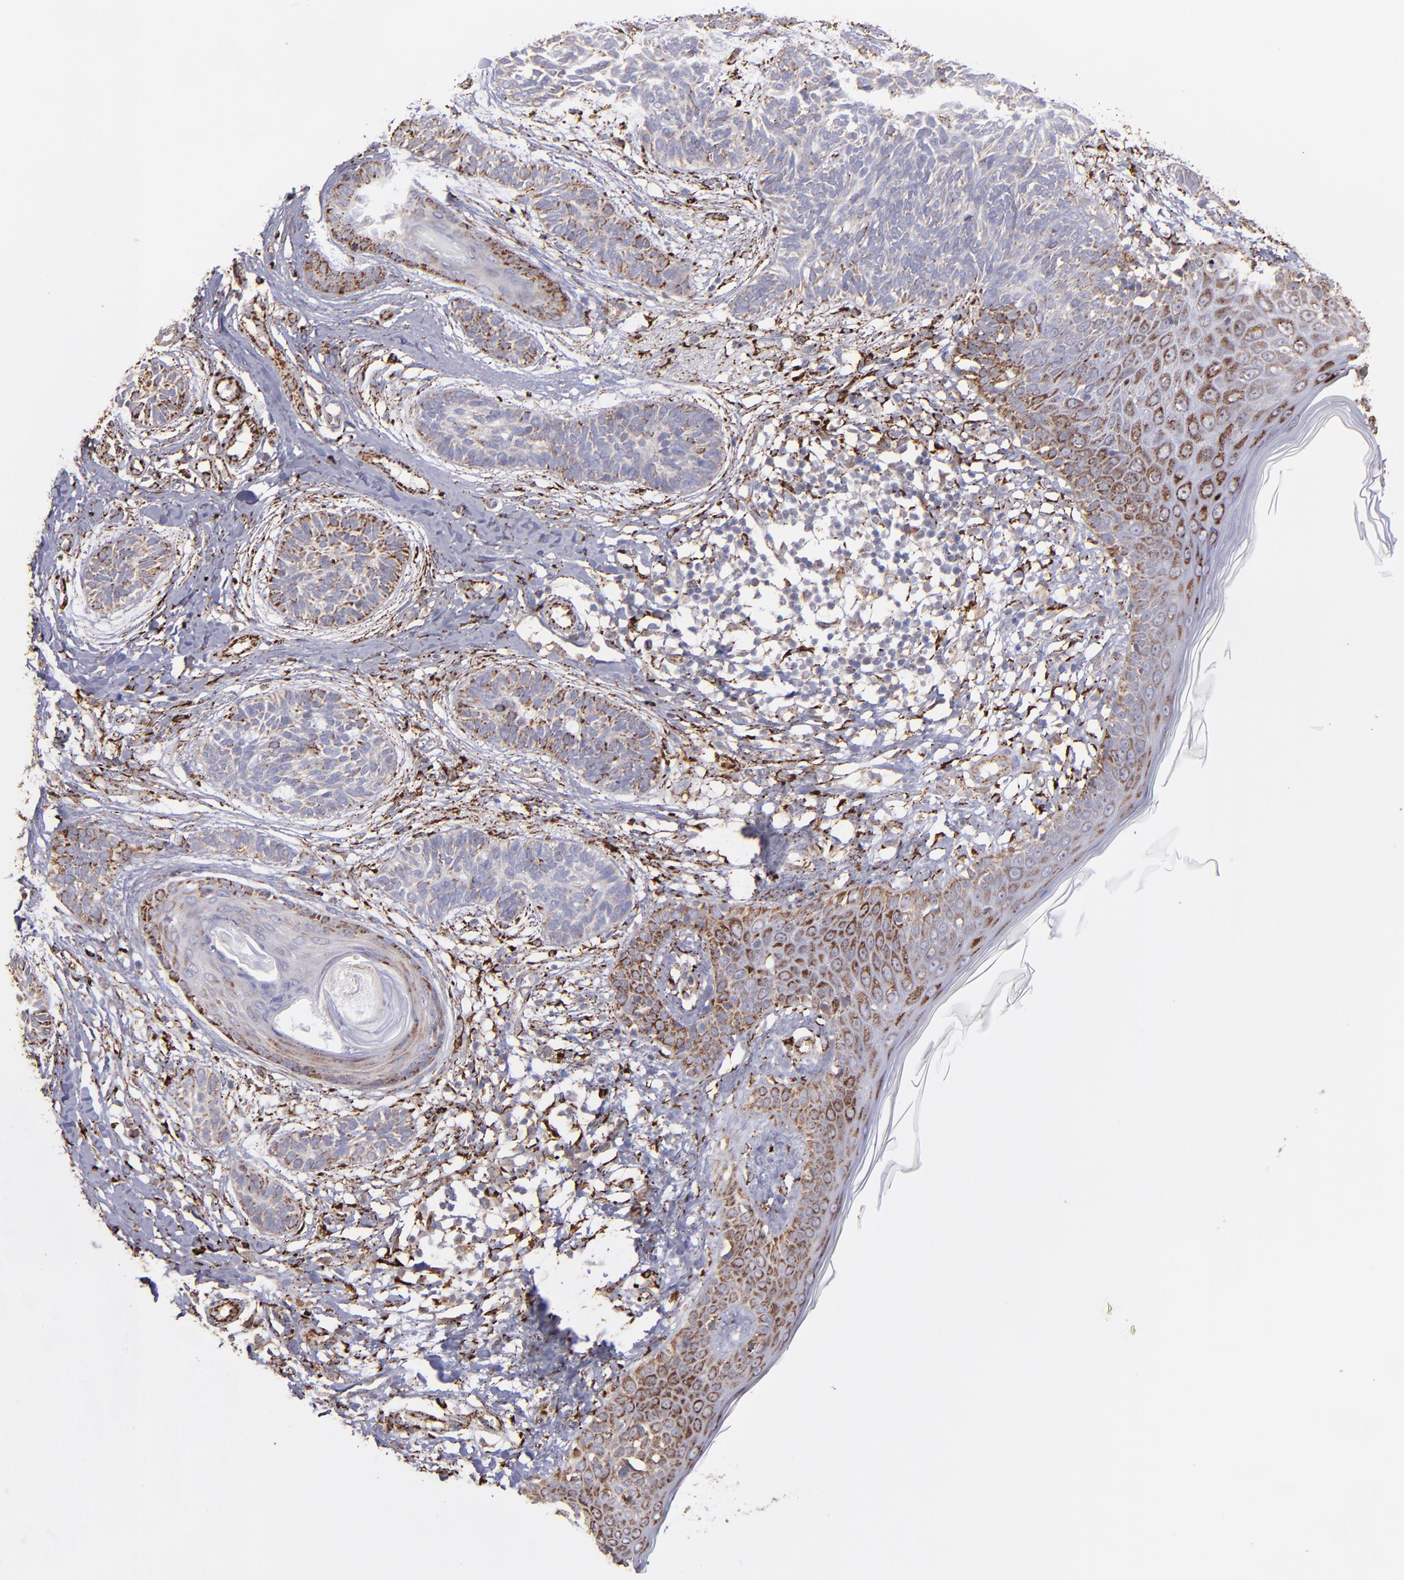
{"staining": {"intensity": "moderate", "quantity": "25%-75%", "location": "cytoplasmic/membranous"}, "tissue": "skin cancer", "cell_type": "Tumor cells", "image_type": "cancer", "snomed": [{"axis": "morphology", "description": "Normal tissue, NOS"}, {"axis": "morphology", "description": "Basal cell carcinoma"}, {"axis": "topography", "description": "Skin"}], "caption": "Skin cancer tissue displays moderate cytoplasmic/membranous staining in about 25%-75% of tumor cells, visualized by immunohistochemistry. Using DAB (brown) and hematoxylin (blue) stains, captured at high magnification using brightfield microscopy.", "gene": "MAOB", "patient": {"sex": "male", "age": 63}}